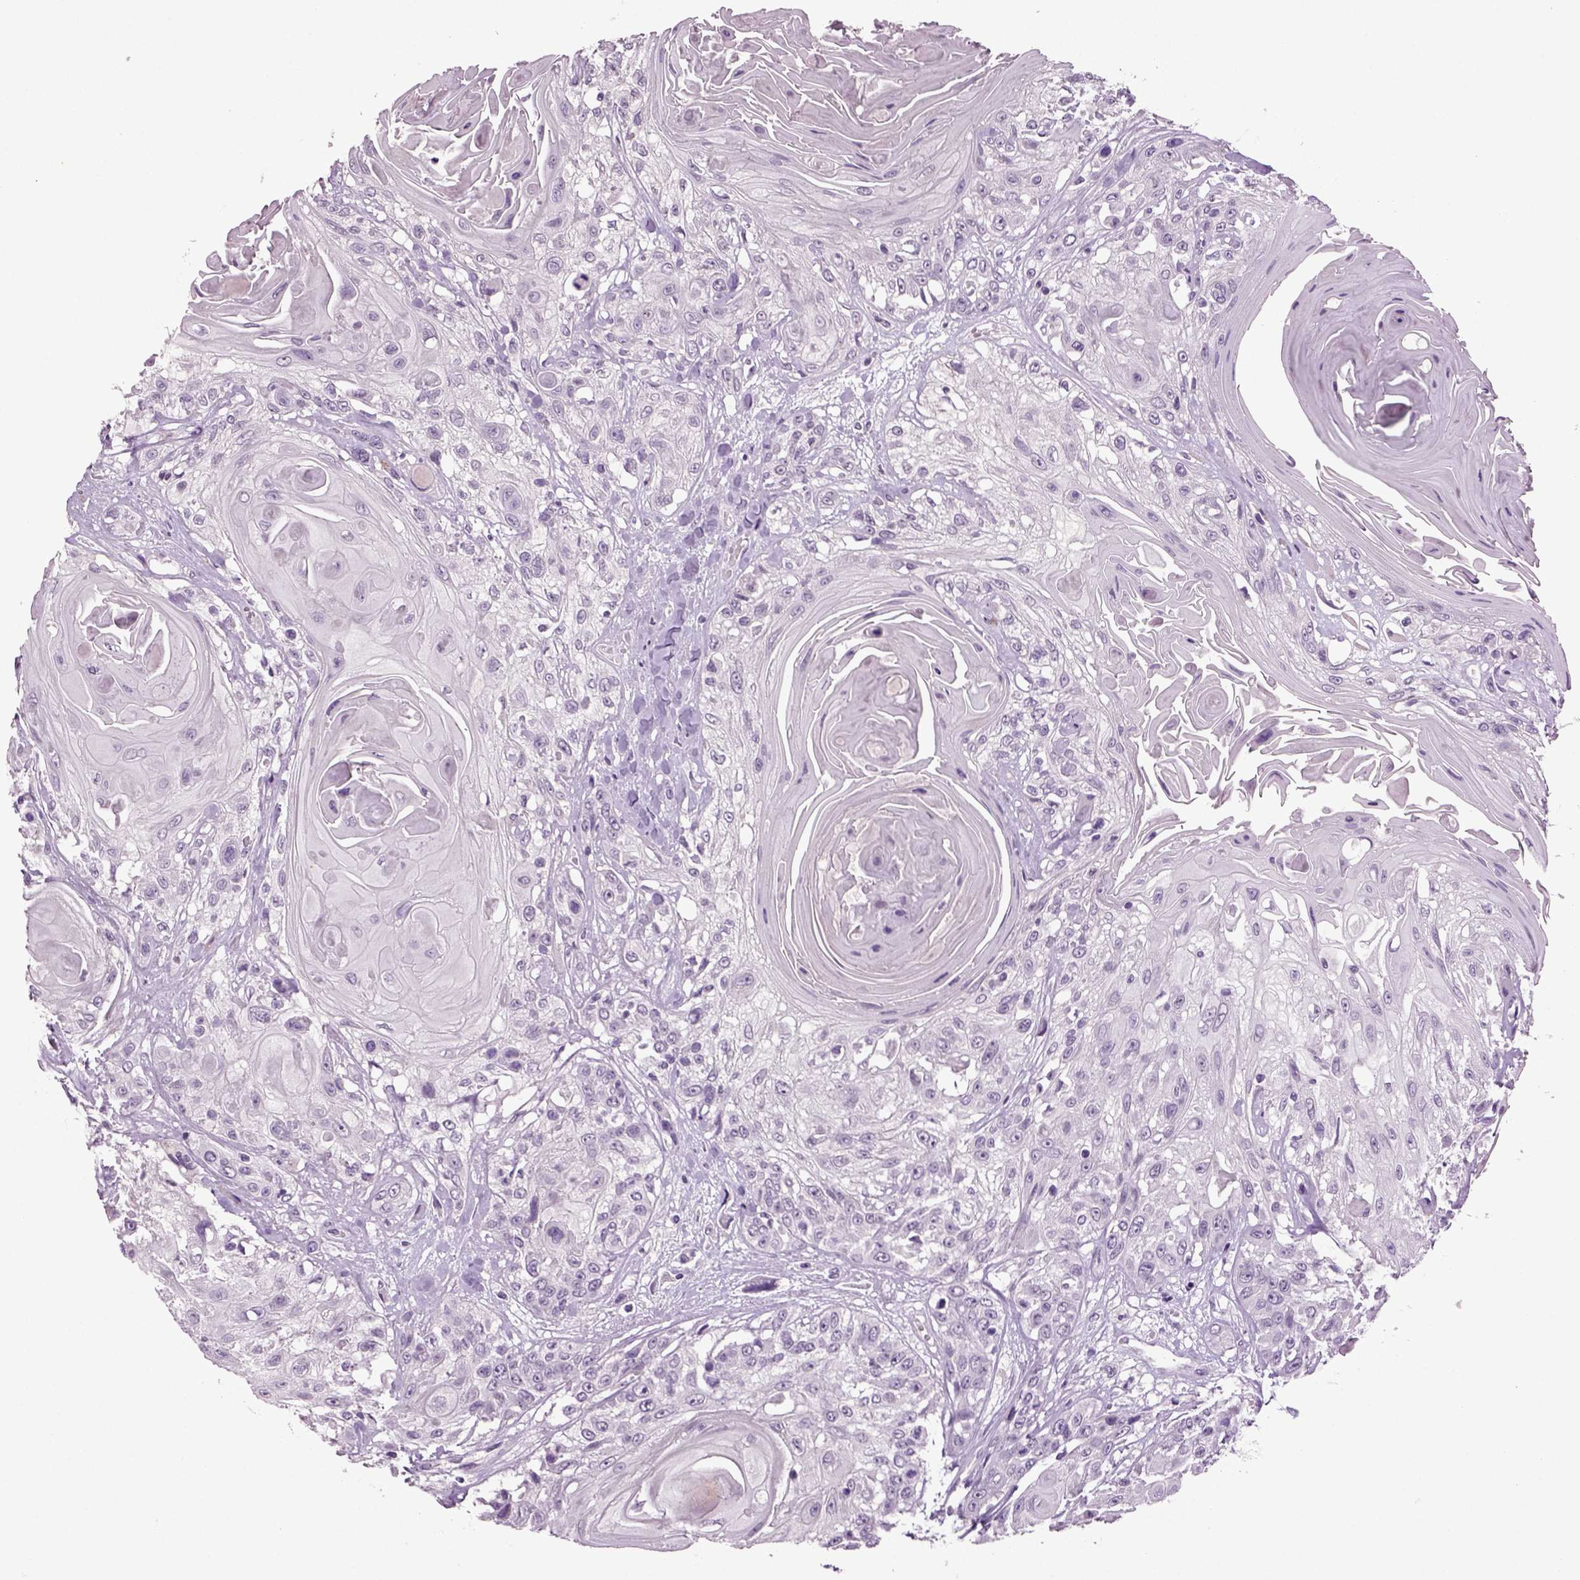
{"staining": {"intensity": "negative", "quantity": "none", "location": "none"}, "tissue": "head and neck cancer", "cell_type": "Tumor cells", "image_type": "cancer", "snomed": [{"axis": "morphology", "description": "Squamous cell carcinoma, NOS"}, {"axis": "topography", "description": "Head-Neck"}], "caption": "Immunohistochemistry (IHC) histopathology image of human head and neck cancer (squamous cell carcinoma) stained for a protein (brown), which exhibits no expression in tumor cells. (Brightfield microscopy of DAB (3,3'-diaminobenzidine) immunohistochemistry at high magnification).", "gene": "SLC17A6", "patient": {"sex": "female", "age": 59}}